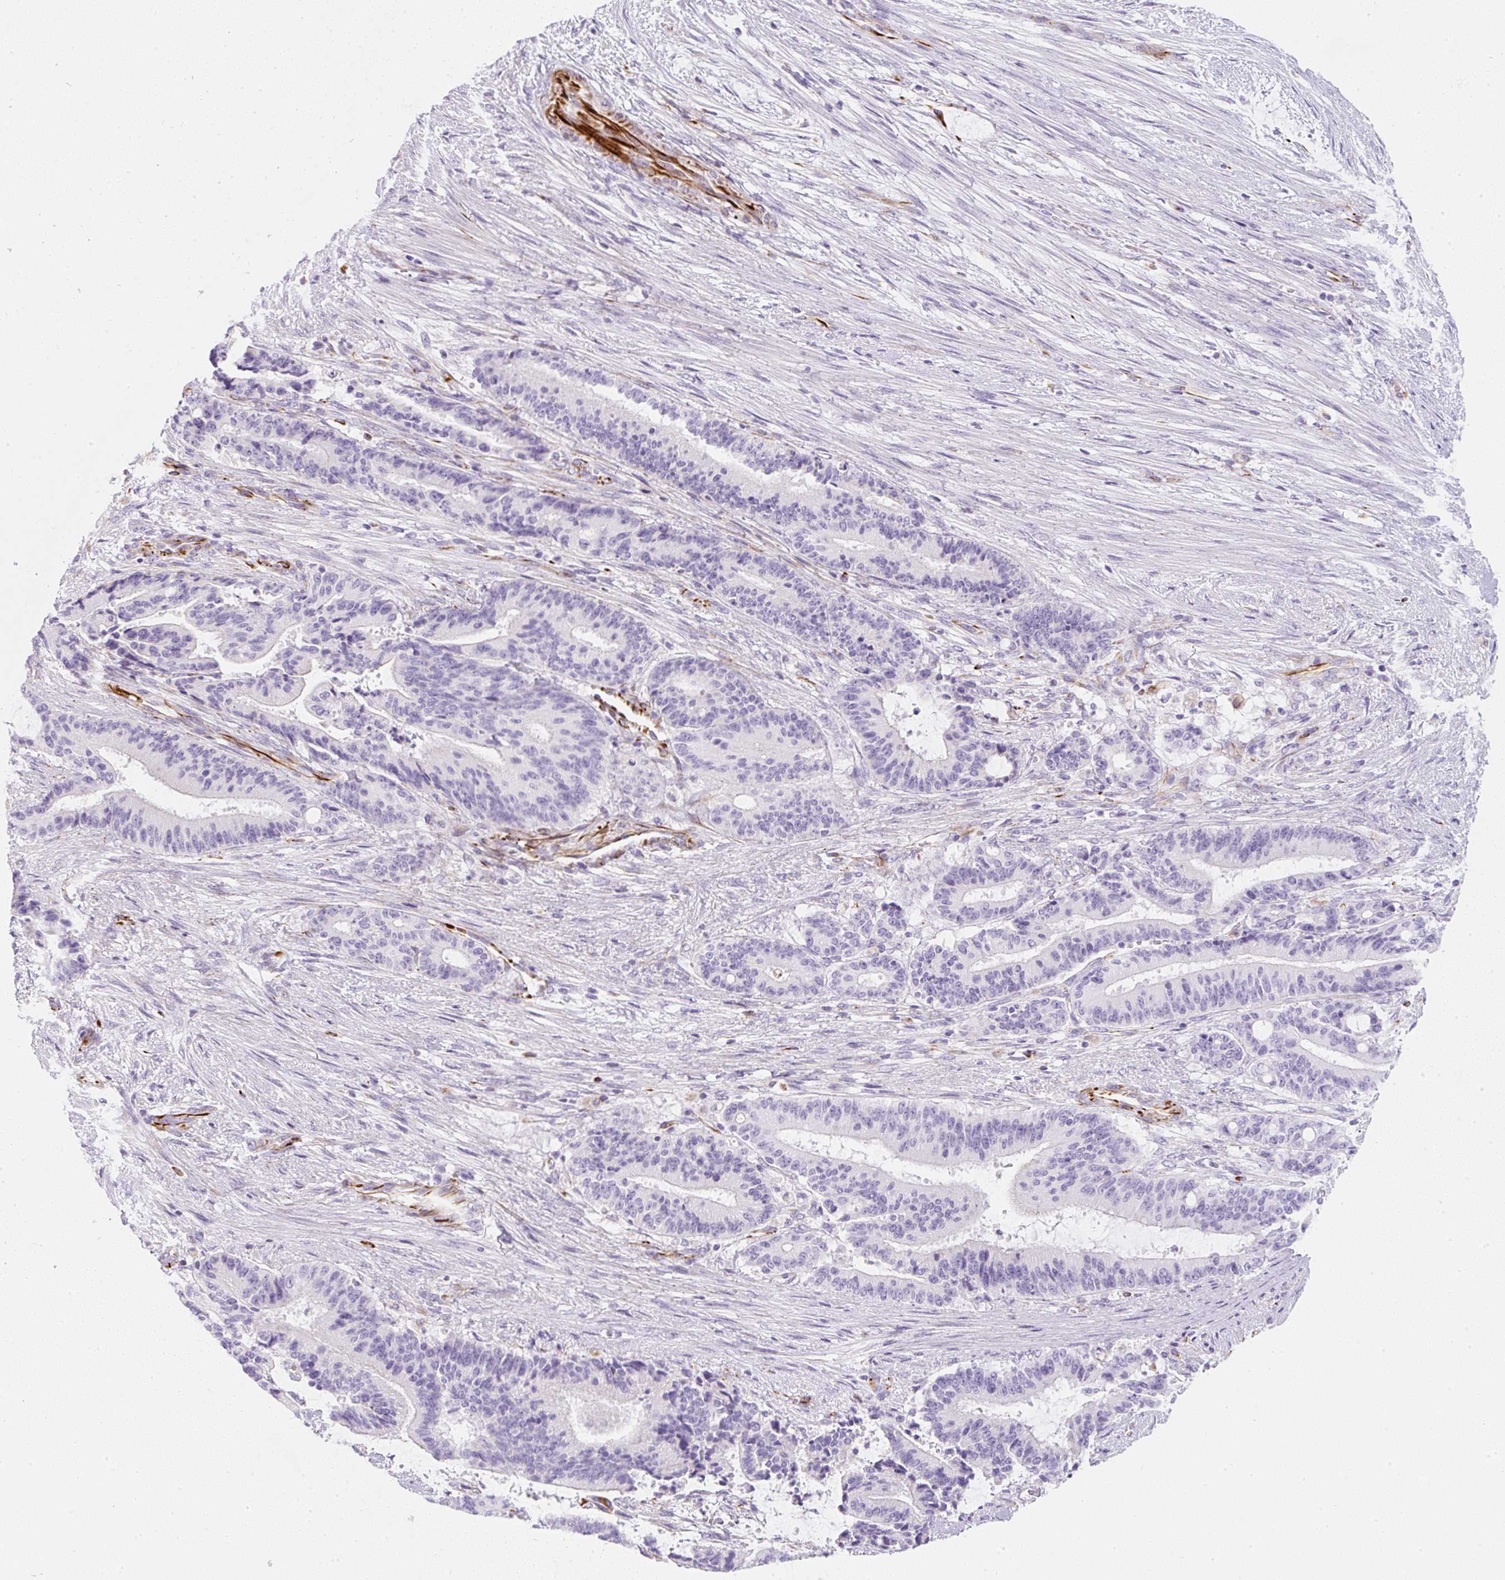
{"staining": {"intensity": "negative", "quantity": "none", "location": "none"}, "tissue": "liver cancer", "cell_type": "Tumor cells", "image_type": "cancer", "snomed": [{"axis": "morphology", "description": "Normal tissue, NOS"}, {"axis": "morphology", "description": "Cholangiocarcinoma"}, {"axis": "topography", "description": "Liver"}, {"axis": "topography", "description": "Peripheral nerve tissue"}], "caption": "This micrograph is of liver cancer (cholangiocarcinoma) stained with IHC to label a protein in brown with the nuclei are counter-stained blue. There is no staining in tumor cells.", "gene": "ZNF689", "patient": {"sex": "female", "age": 73}}